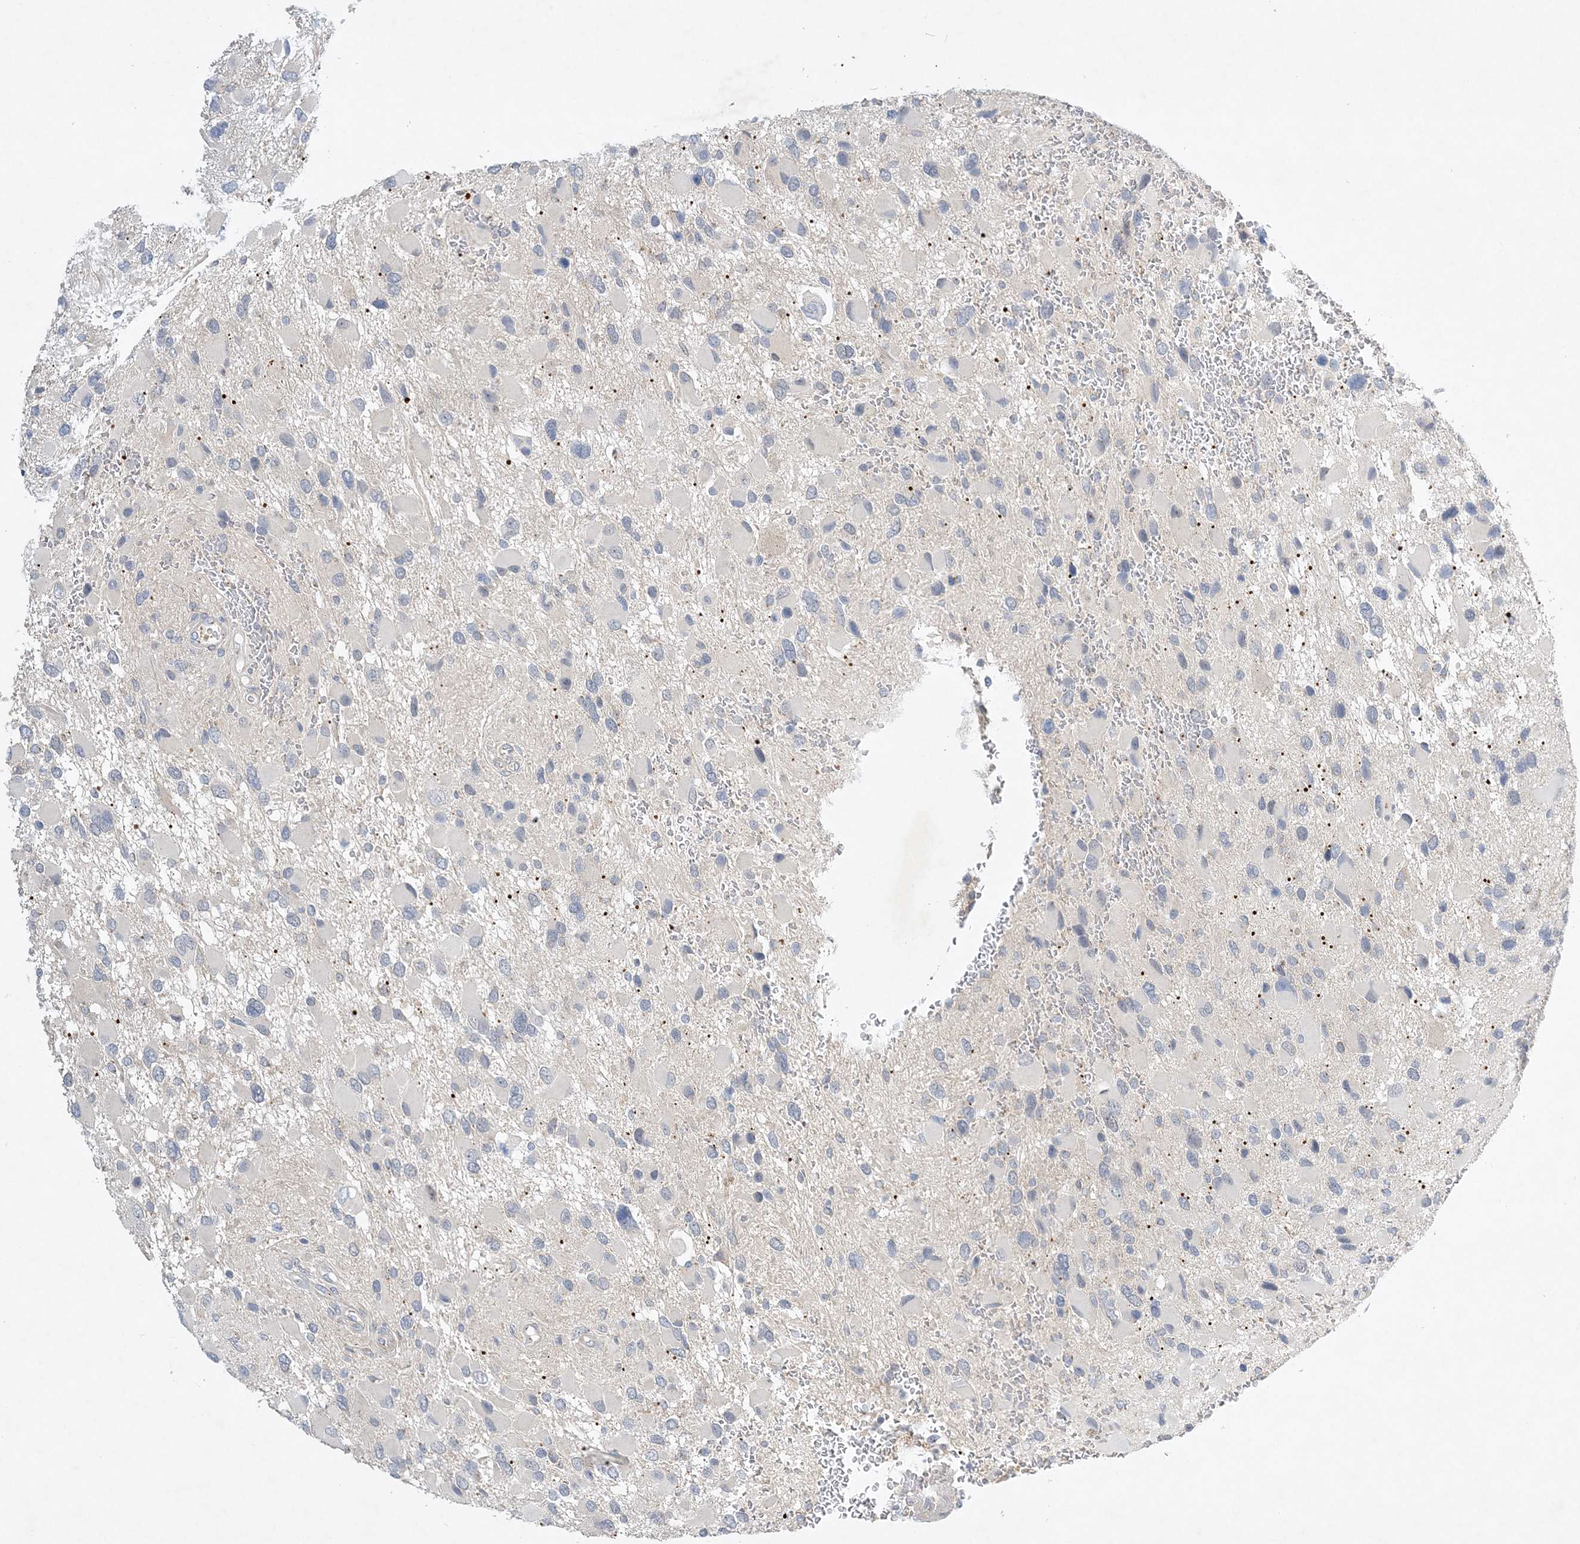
{"staining": {"intensity": "negative", "quantity": "none", "location": "none"}, "tissue": "glioma", "cell_type": "Tumor cells", "image_type": "cancer", "snomed": [{"axis": "morphology", "description": "Glioma, malignant, High grade"}, {"axis": "topography", "description": "Brain"}], "caption": "Immunohistochemistry image of neoplastic tissue: human glioma stained with DAB shows no significant protein positivity in tumor cells.", "gene": "ANKRD35", "patient": {"sex": "male", "age": 53}}